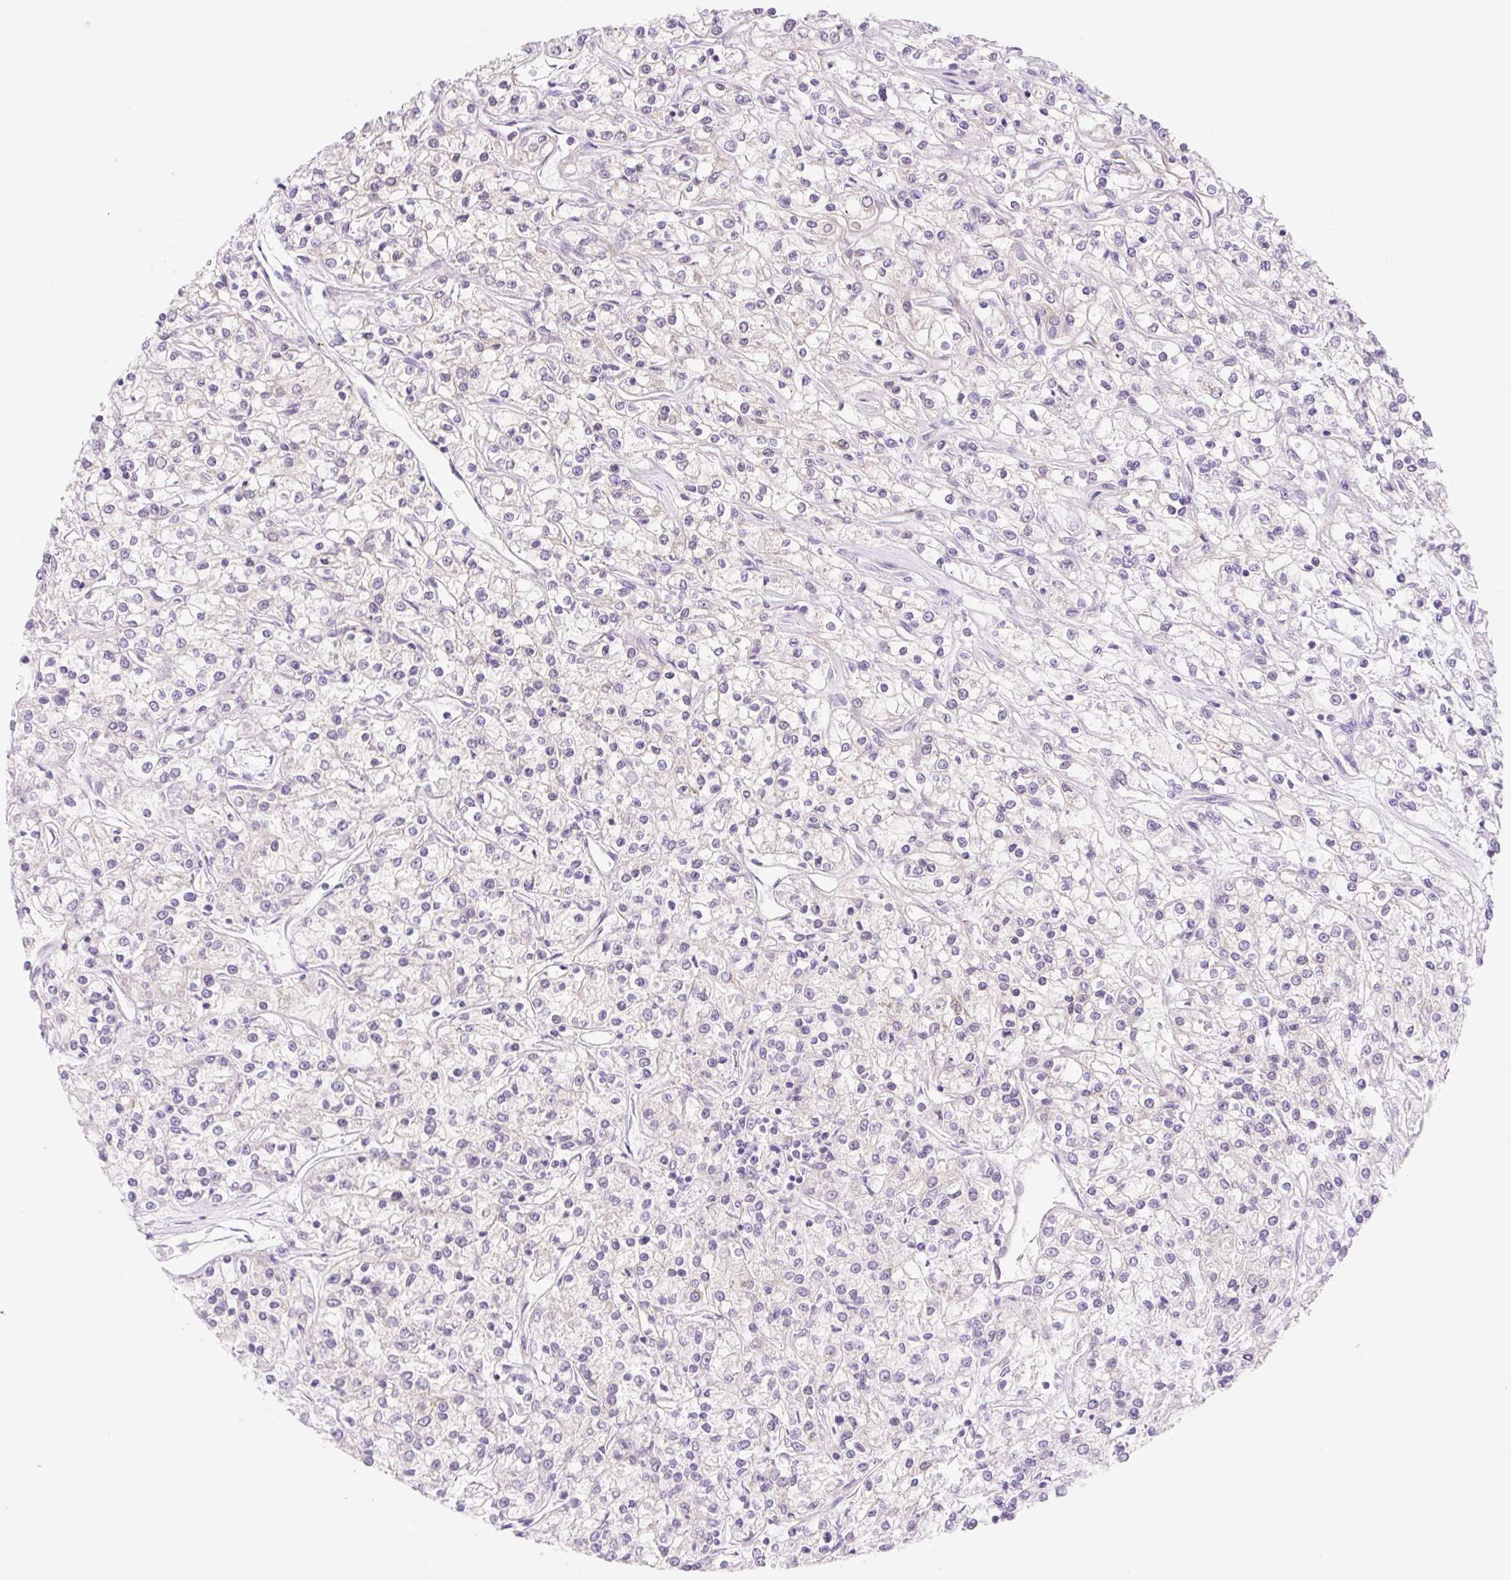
{"staining": {"intensity": "negative", "quantity": "none", "location": "none"}, "tissue": "renal cancer", "cell_type": "Tumor cells", "image_type": "cancer", "snomed": [{"axis": "morphology", "description": "Adenocarcinoma, NOS"}, {"axis": "topography", "description": "Kidney"}], "caption": "IHC micrograph of adenocarcinoma (renal) stained for a protein (brown), which demonstrates no staining in tumor cells. The staining was performed using DAB (3,3'-diaminobenzidine) to visualize the protein expression in brown, while the nuclei were stained in blue with hematoxylin (Magnification: 20x).", "gene": "FOCAD", "patient": {"sex": "female", "age": 59}}